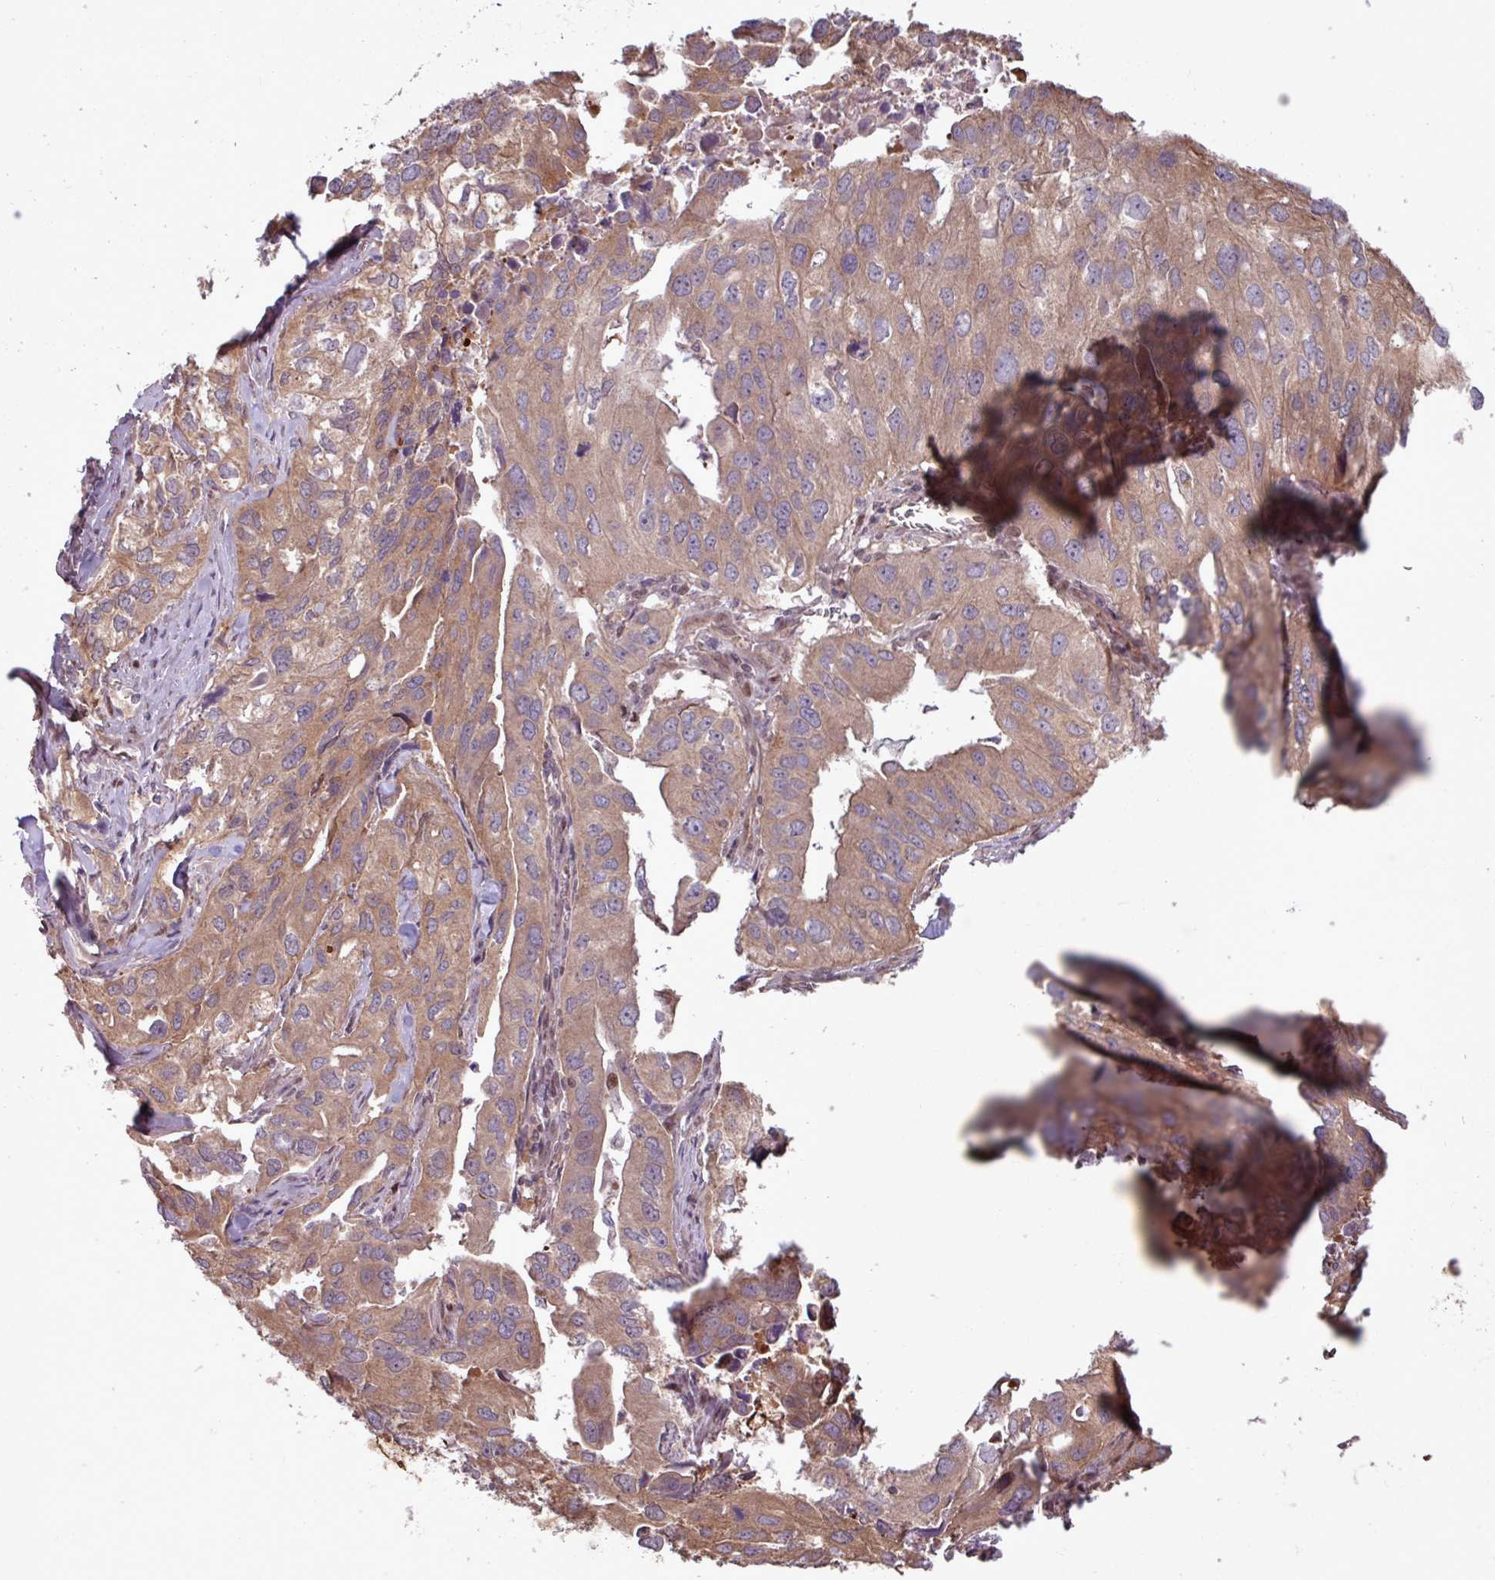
{"staining": {"intensity": "moderate", "quantity": ">75%", "location": "cytoplasmic/membranous"}, "tissue": "lung cancer", "cell_type": "Tumor cells", "image_type": "cancer", "snomed": [{"axis": "morphology", "description": "Adenocarcinoma, NOS"}, {"axis": "topography", "description": "Lung"}], "caption": "A medium amount of moderate cytoplasmic/membranous positivity is identified in about >75% of tumor cells in lung adenocarcinoma tissue.", "gene": "PDPR", "patient": {"sex": "male", "age": 48}}